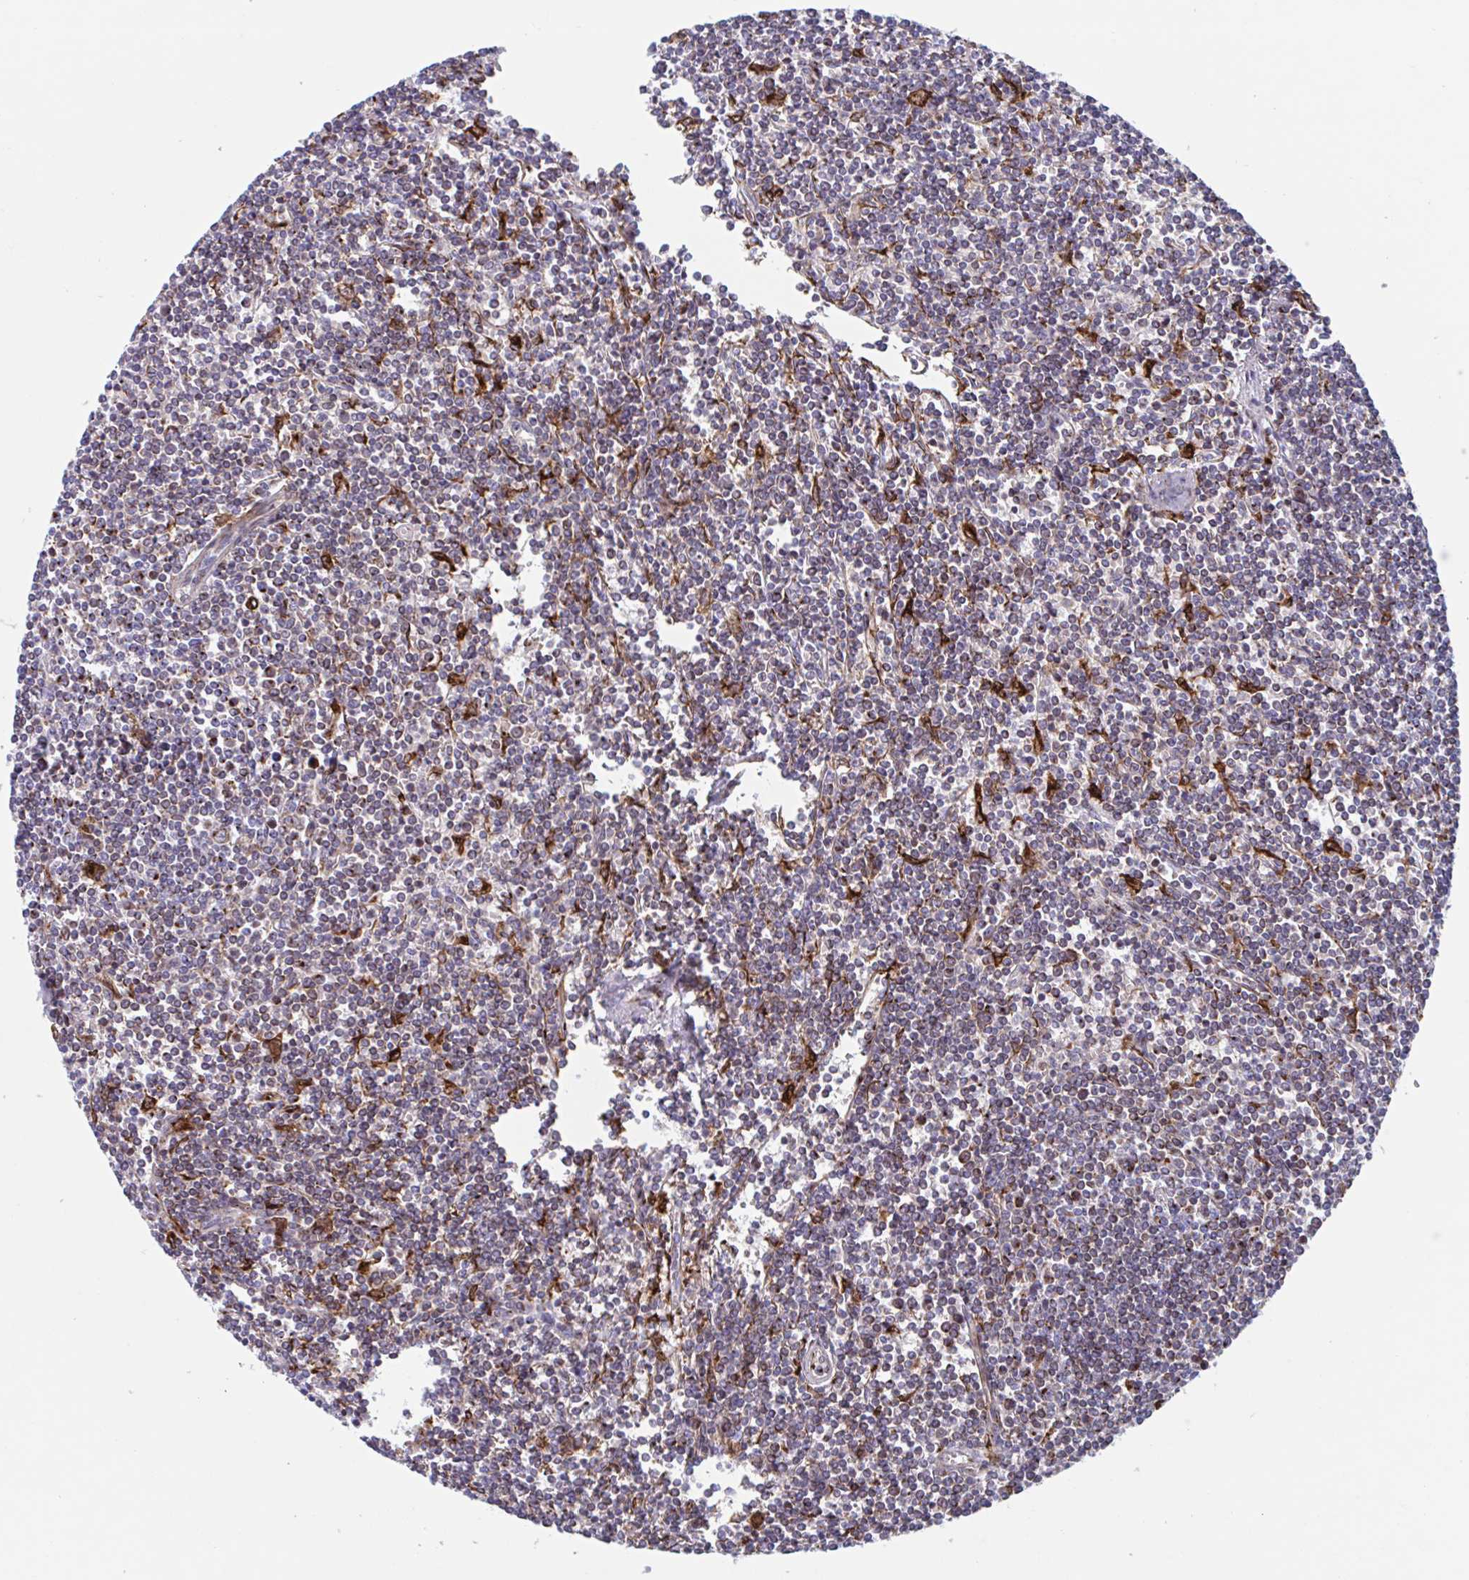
{"staining": {"intensity": "moderate", "quantity": "<25%", "location": "cytoplasmic/membranous"}, "tissue": "lymphoma", "cell_type": "Tumor cells", "image_type": "cancer", "snomed": [{"axis": "morphology", "description": "Malignant lymphoma, non-Hodgkin's type, Low grade"}, {"axis": "topography", "description": "Spleen"}], "caption": "Immunohistochemistry (IHC) staining of lymphoma, which reveals low levels of moderate cytoplasmic/membranous staining in approximately <25% of tumor cells indicating moderate cytoplasmic/membranous protein expression. The staining was performed using DAB (brown) for protein detection and nuclei were counterstained in hematoxylin (blue).", "gene": "RFK", "patient": {"sex": "male", "age": 78}}